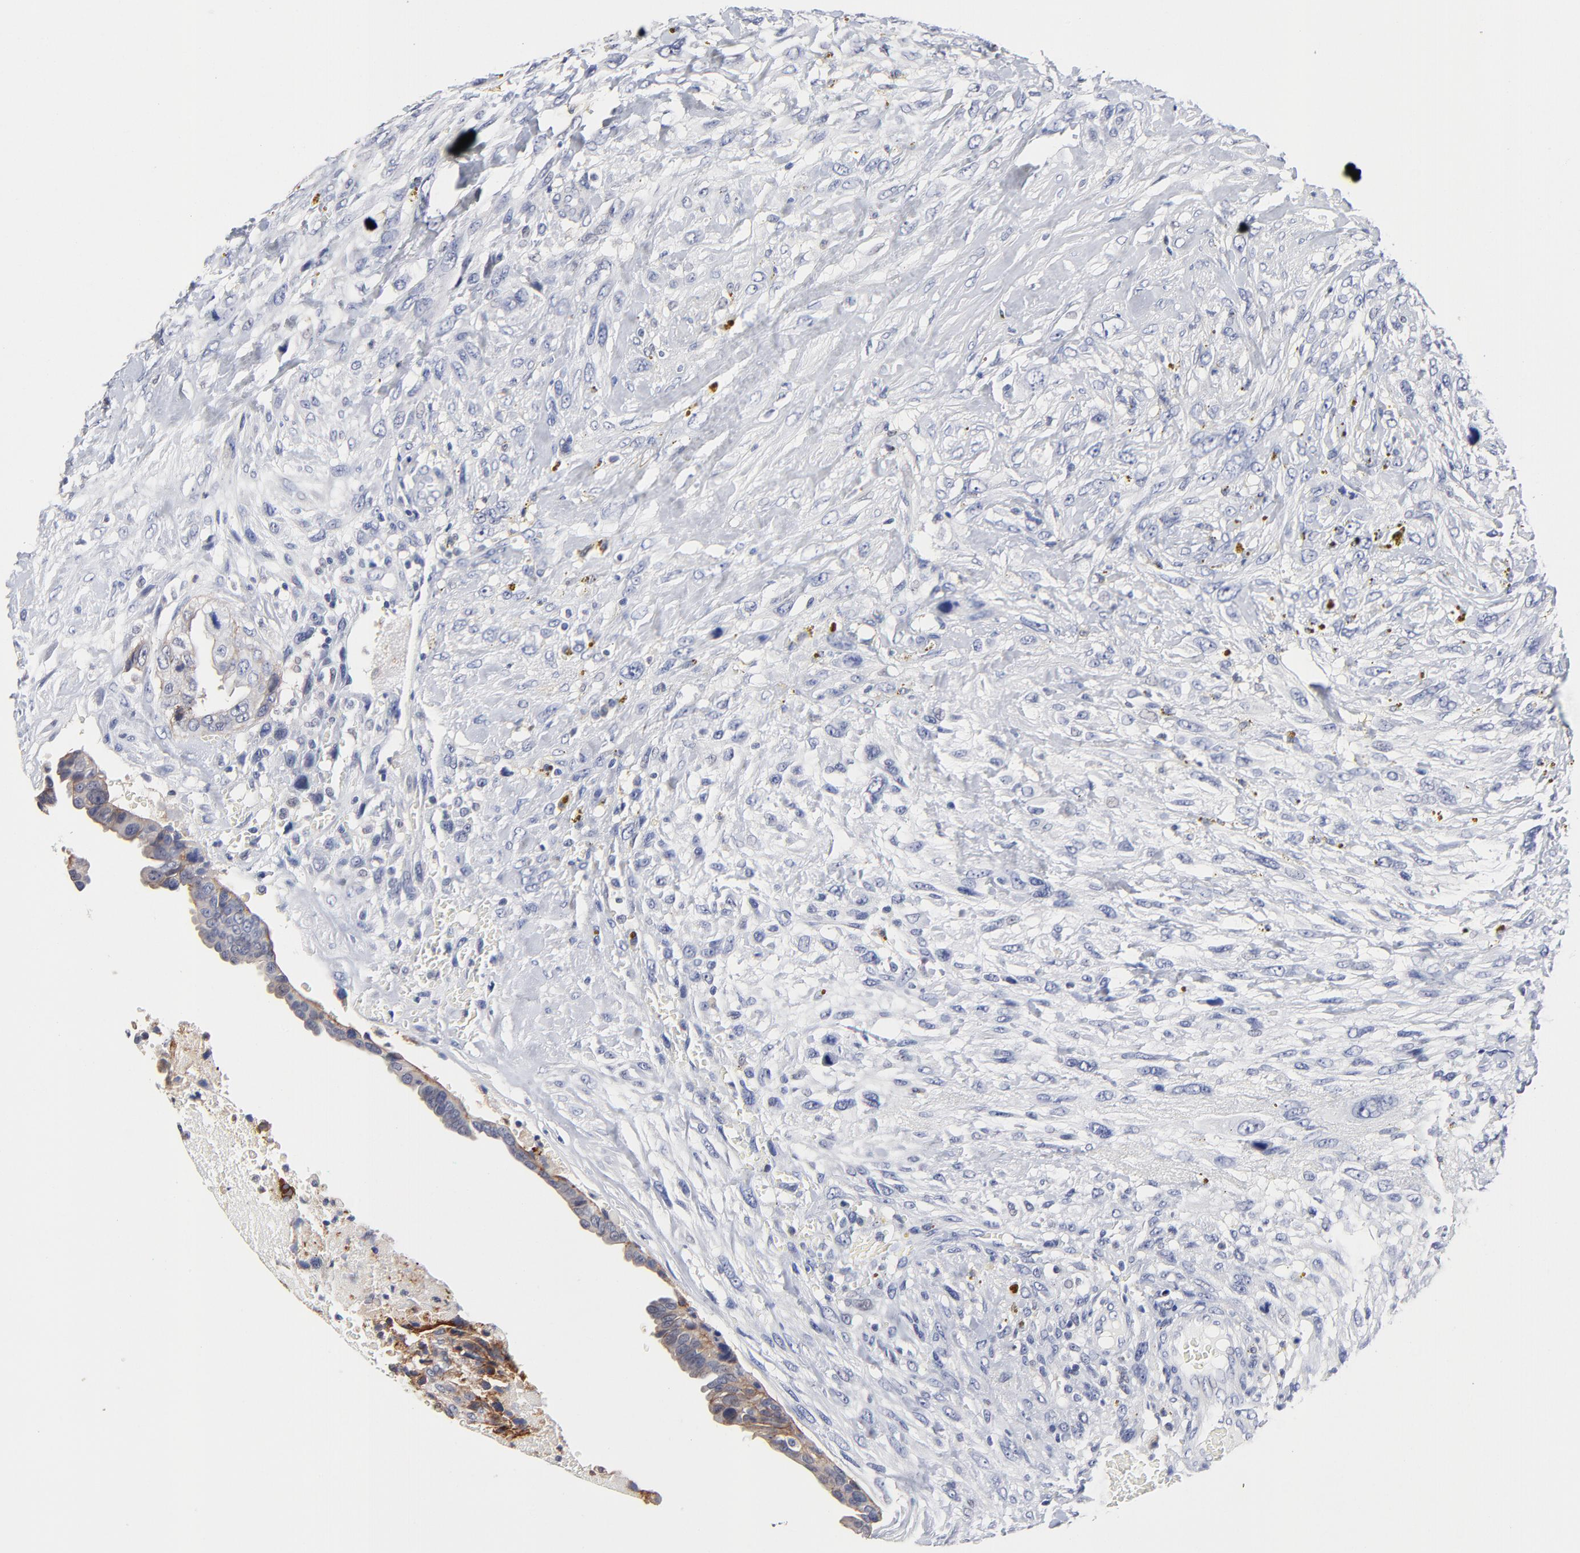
{"staining": {"intensity": "negative", "quantity": "none", "location": "none"}, "tissue": "breast cancer", "cell_type": "Tumor cells", "image_type": "cancer", "snomed": [{"axis": "morphology", "description": "Neoplasm, malignant, NOS"}, {"axis": "topography", "description": "Breast"}], "caption": "The immunohistochemistry (IHC) image has no significant positivity in tumor cells of breast cancer tissue.", "gene": "CXADR", "patient": {"sex": "female", "age": 50}}